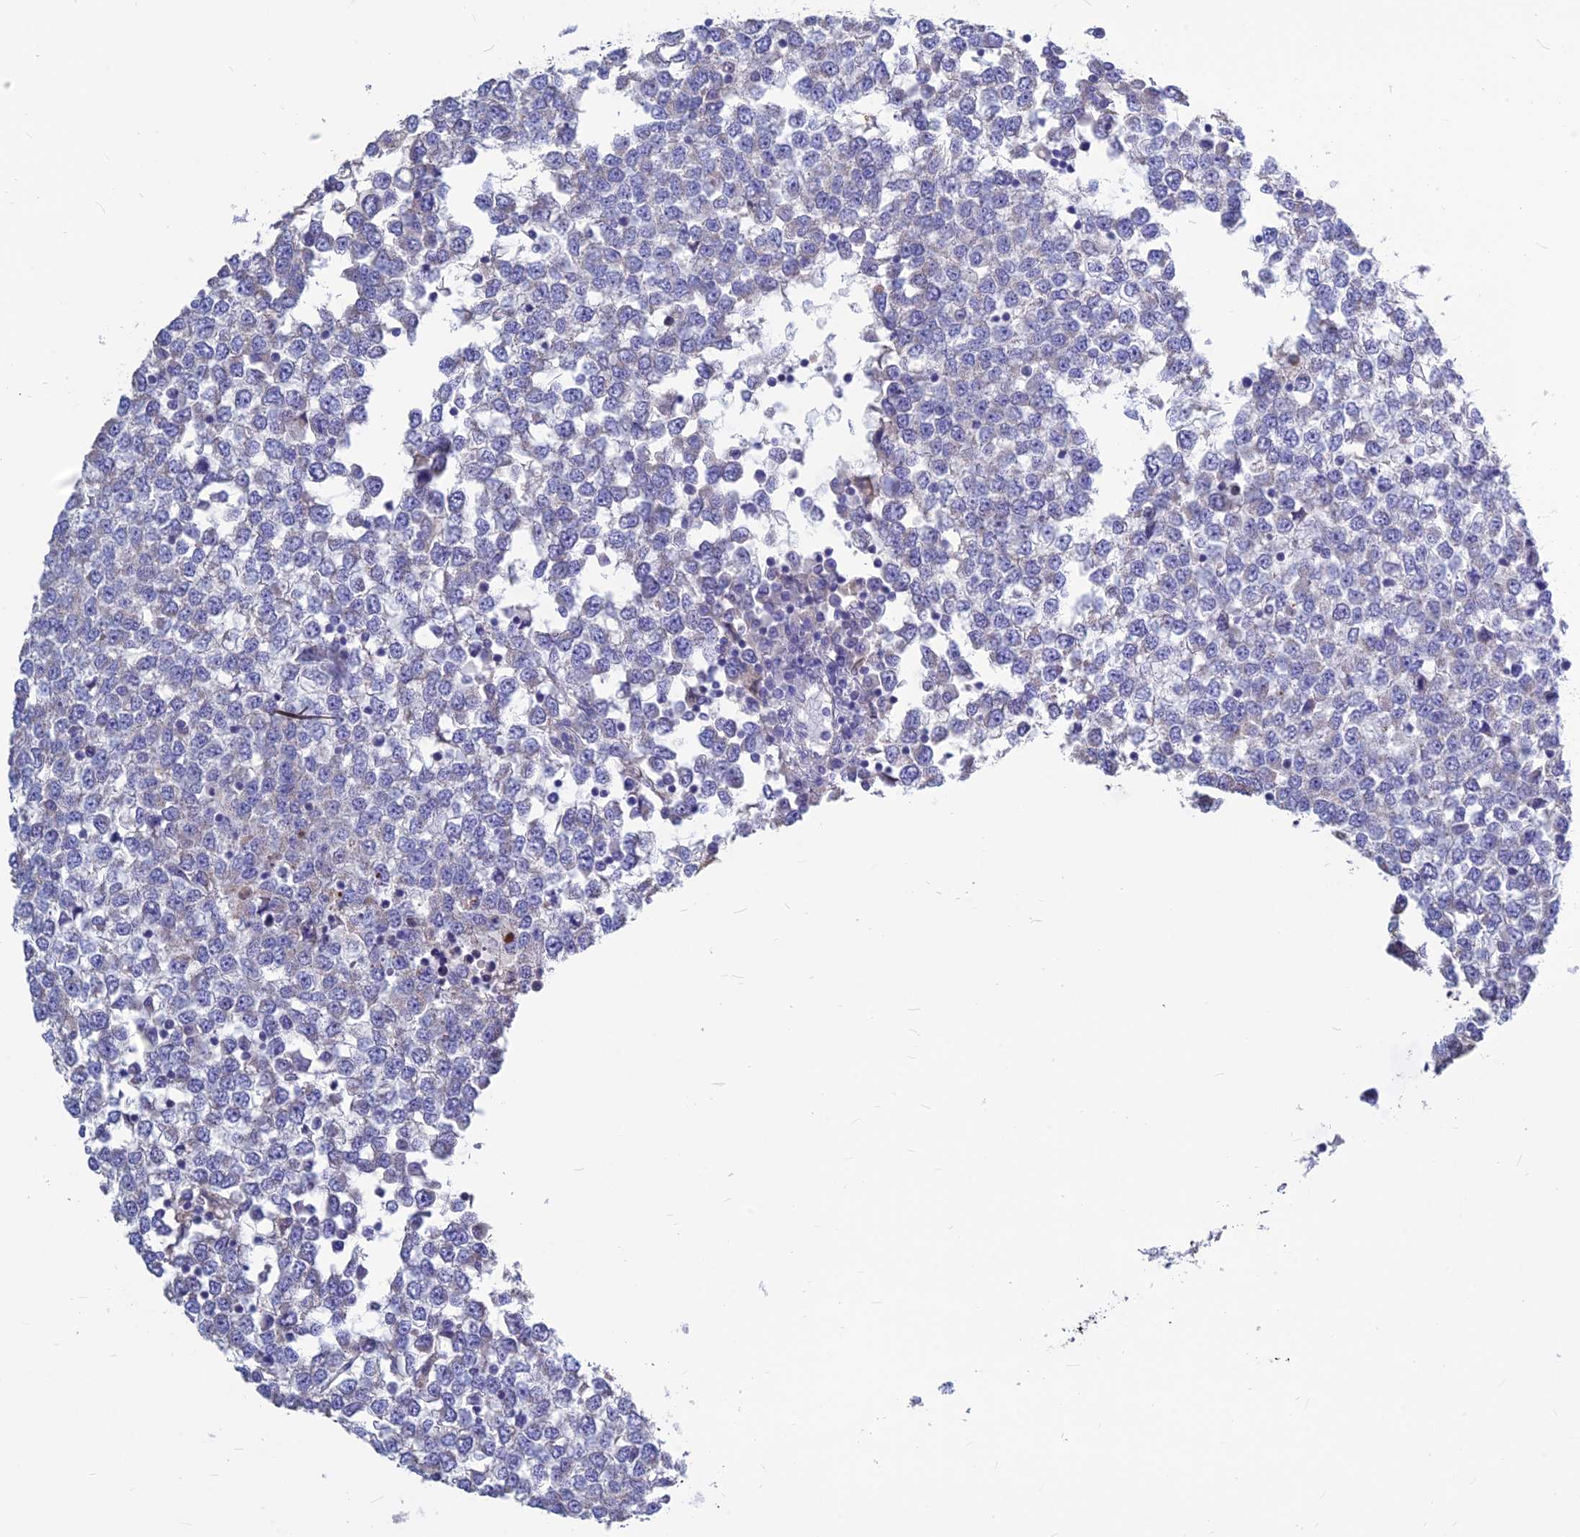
{"staining": {"intensity": "weak", "quantity": "25%-75%", "location": "cytoplasmic/membranous"}, "tissue": "testis cancer", "cell_type": "Tumor cells", "image_type": "cancer", "snomed": [{"axis": "morphology", "description": "Seminoma, NOS"}, {"axis": "topography", "description": "Testis"}], "caption": "Testis seminoma stained with immunohistochemistry (IHC) exhibits weak cytoplasmic/membranous expression in about 25%-75% of tumor cells.", "gene": "BHMT2", "patient": {"sex": "male", "age": 65}}